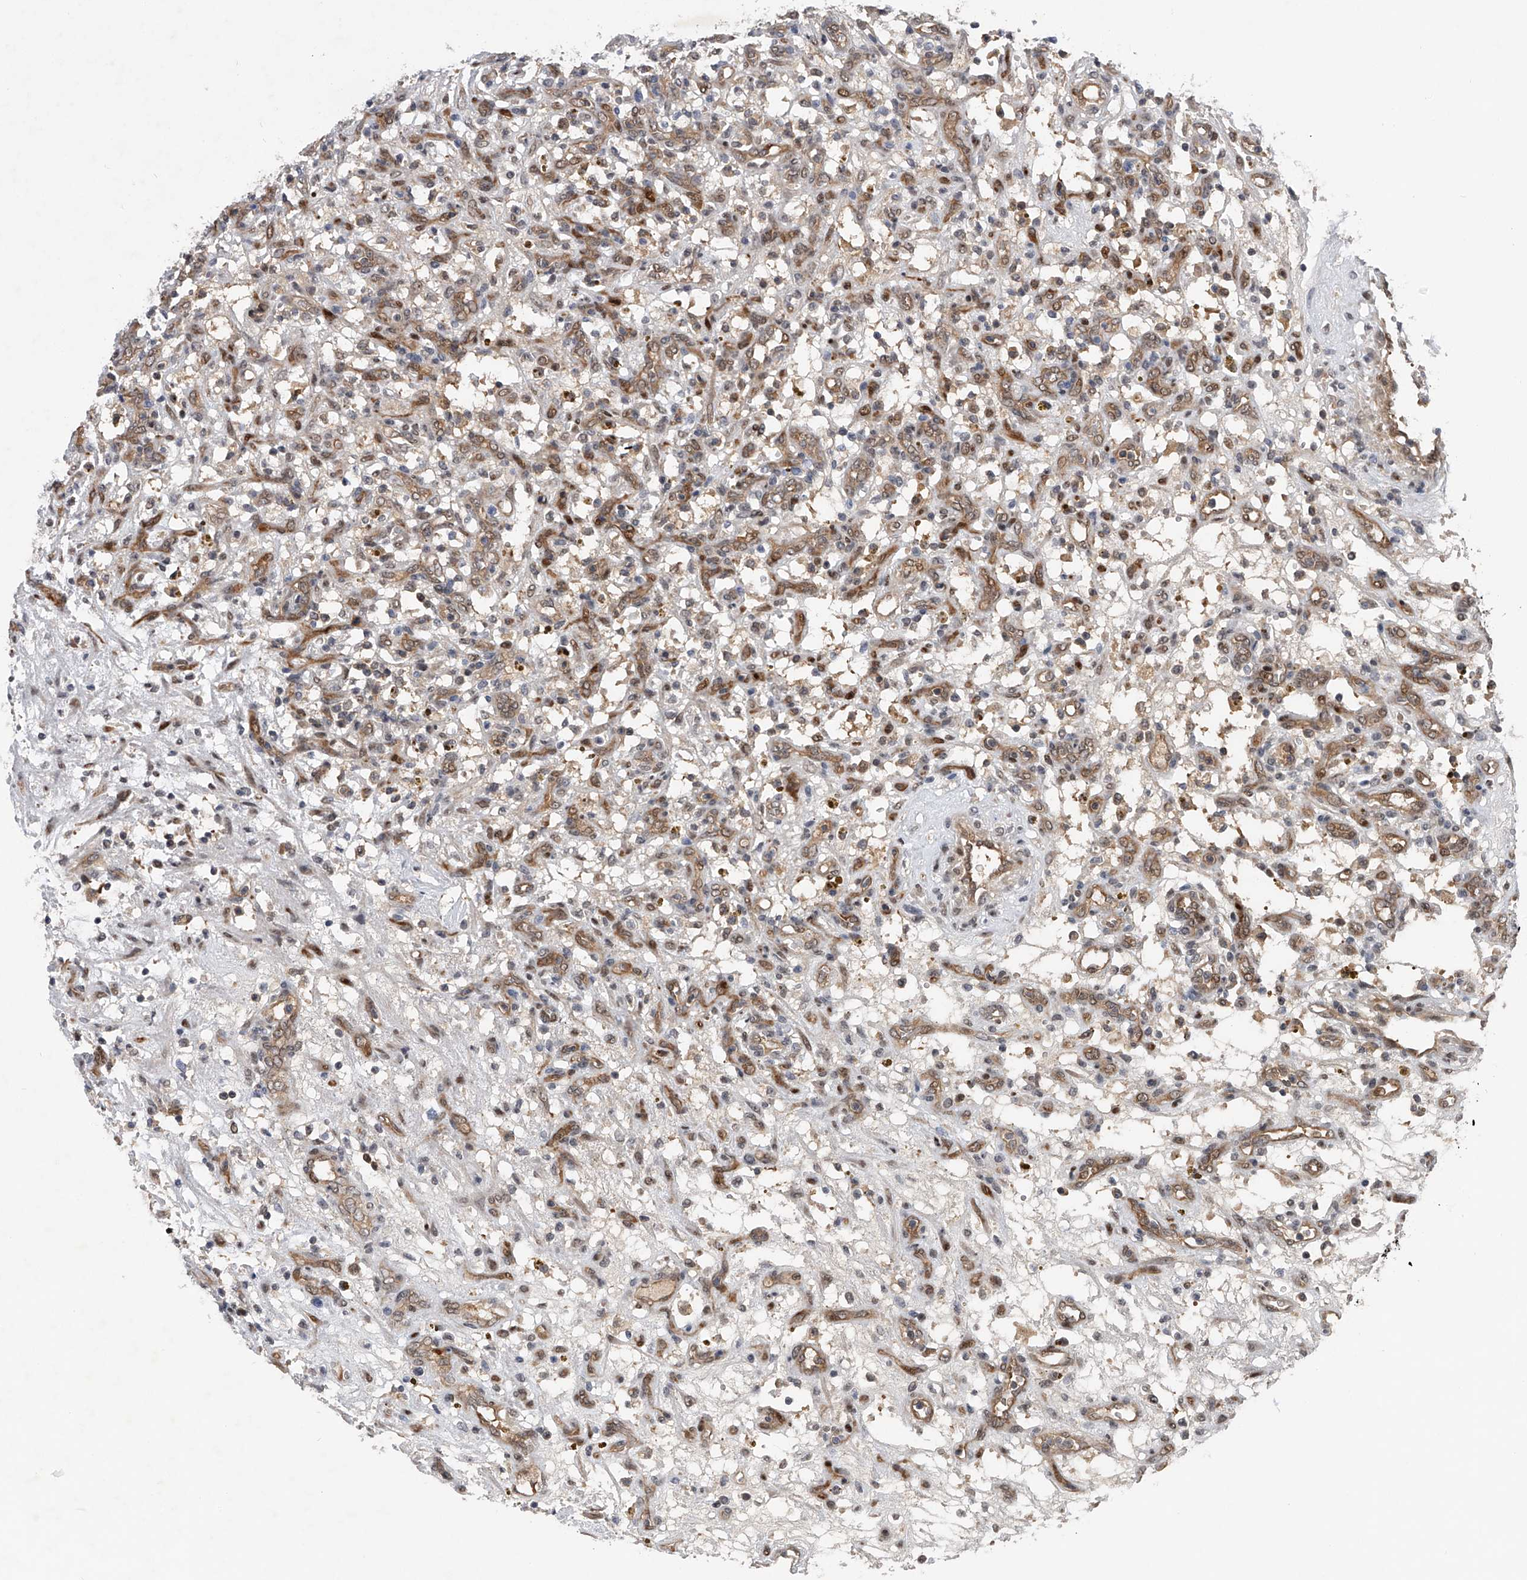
{"staining": {"intensity": "negative", "quantity": "none", "location": "none"}, "tissue": "renal cancer", "cell_type": "Tumor cells", "image_type": "cancer", "snomed": [{"axis": "morphology", "description": "Adenocarcinoma, NOS"}, {"axis": "topography", "description": "Kidney"}], "caption": "This is an IHC micrograph of renal cancer. There is no staining in tumor cells.", "gene": "RWDD2A", "patient": {"sex": "female", "age": 57}}